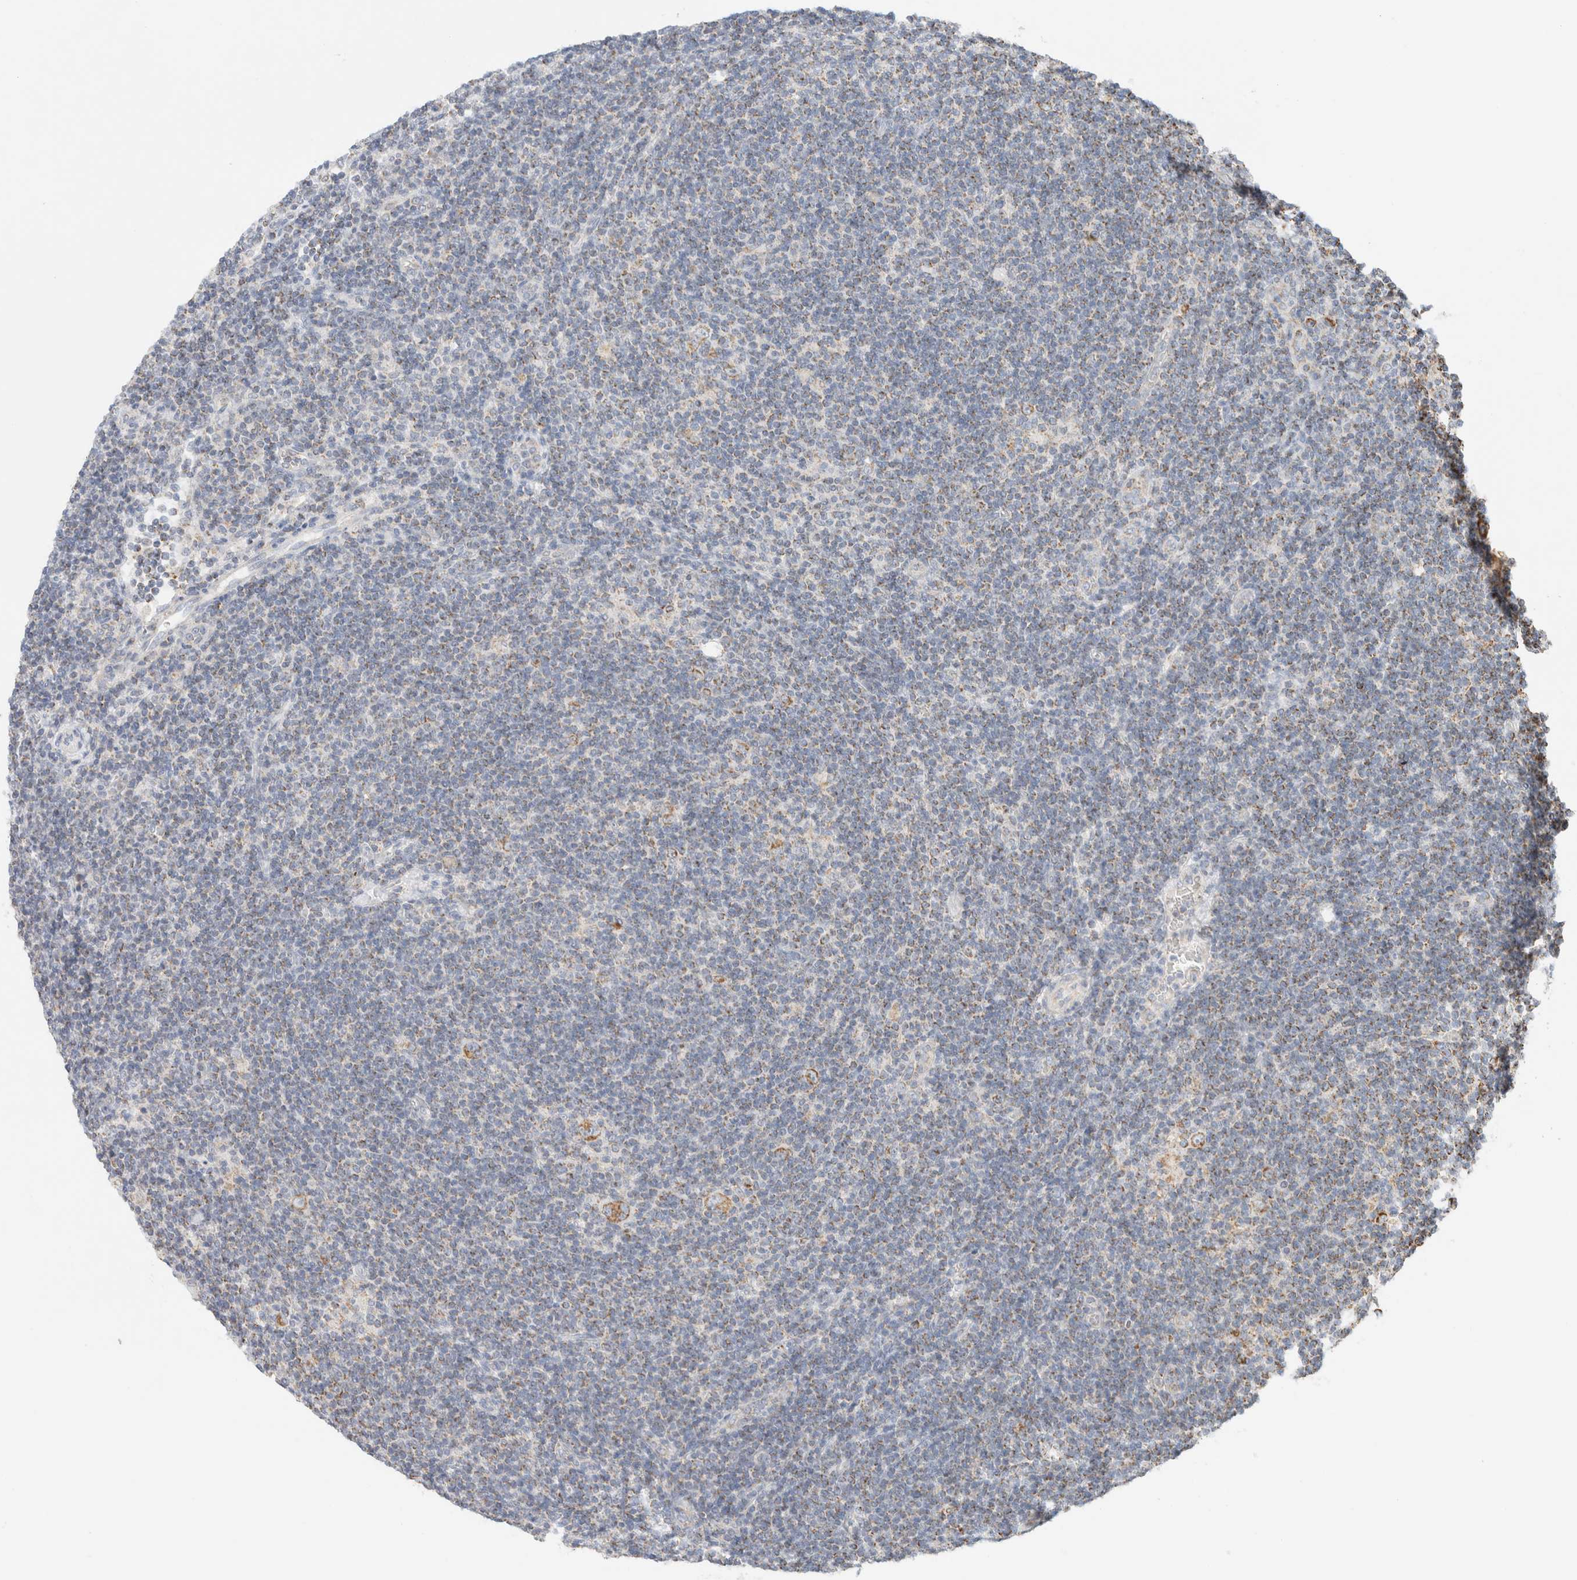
{"staining": {"intensity": "moderate", "quantity": ">75%", "location": "cytoplasmic/membranous"}, "tissue": "lymphoma", "cell_type": "Tumor cells", "image_type": "cancer", "snomed": [{"axis": "morphology", "description": "Hodgkin's disease, NOS"}, {"axis": "topography", "description": "Lymph node"}], "caption": "A histopathology image showing moderate cytoplasmic/membranous positivity in approximately >75% of tumor cells in Hodgkin's disease, as visualized by brown immunohistochemical staining.", "gene": "HDHD3", "patient": {"sex": "female", "age": 57}}